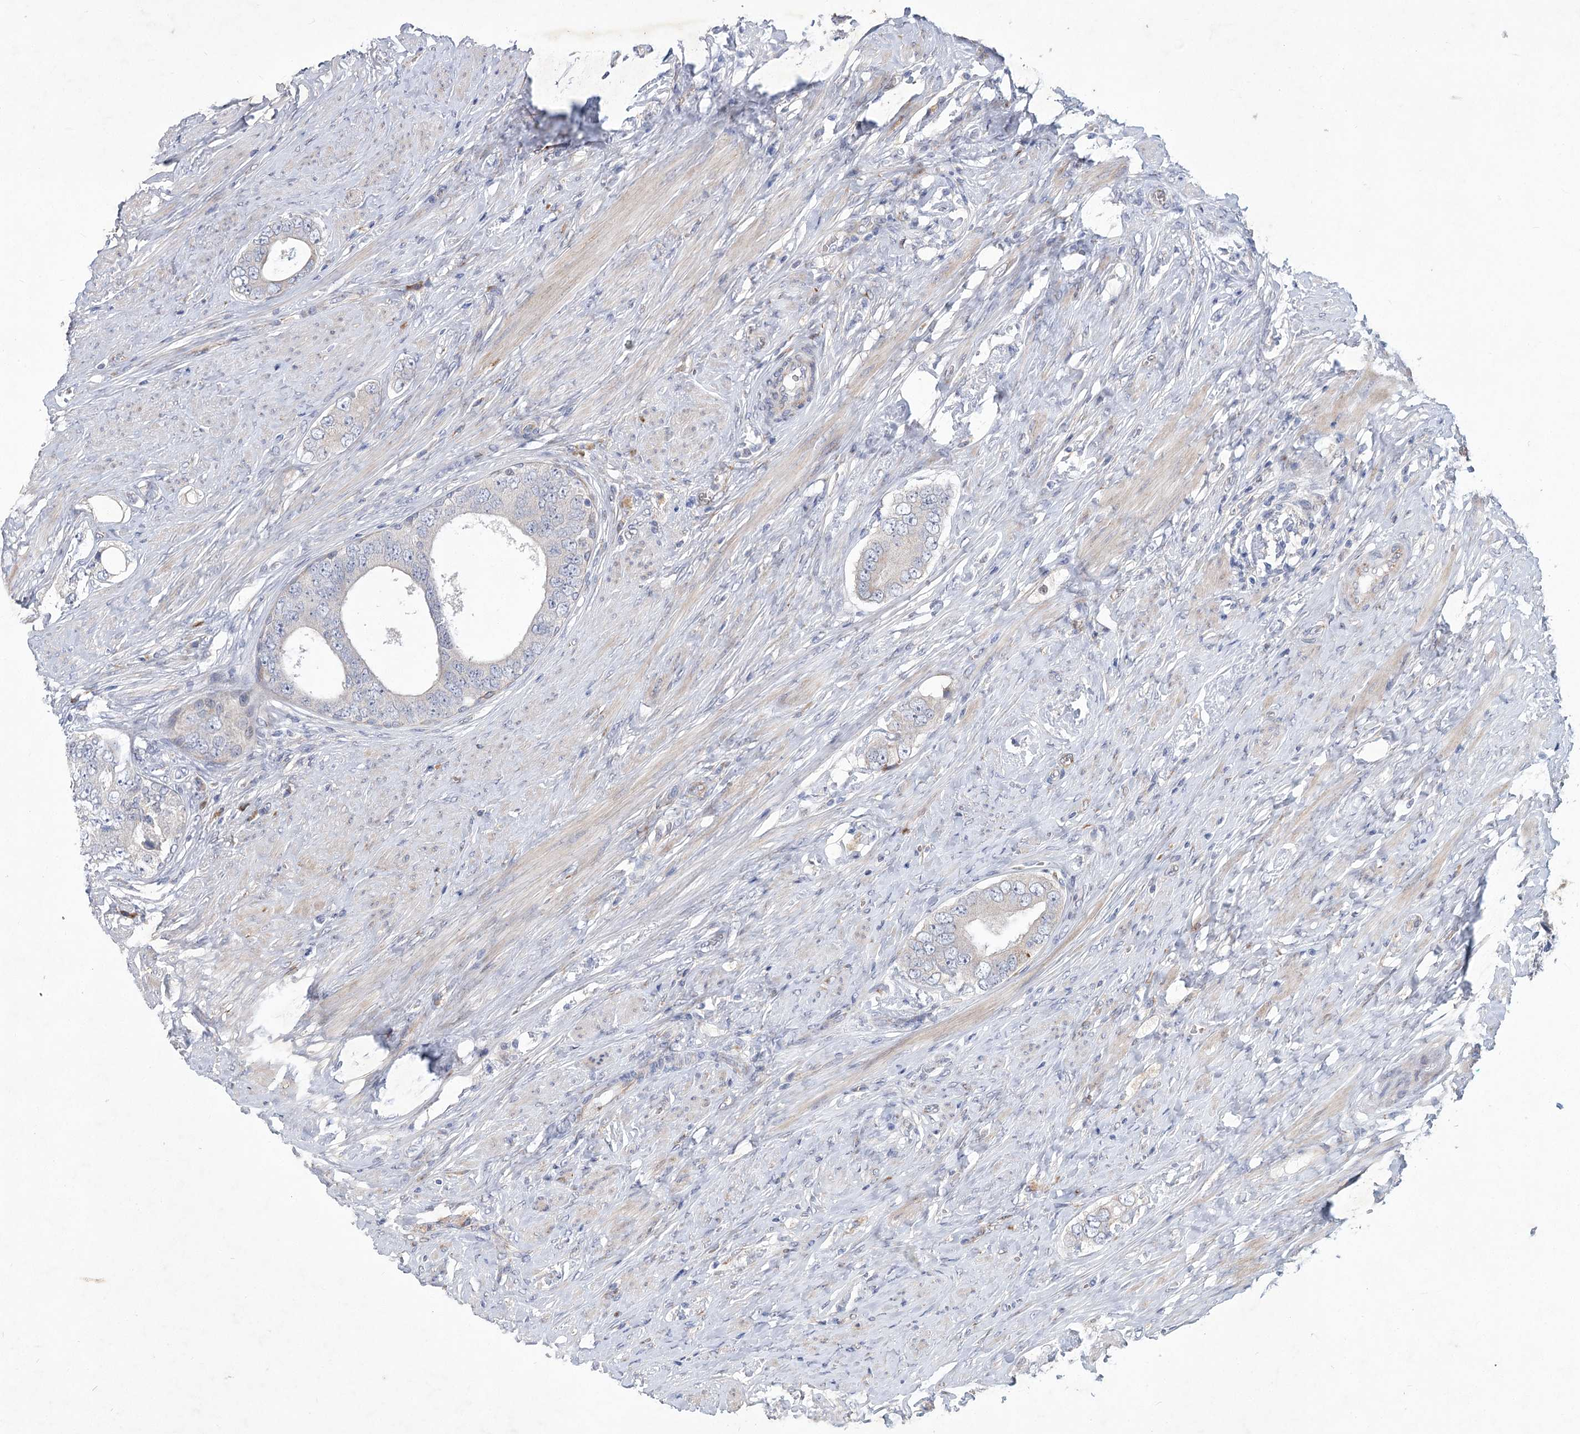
{"staining": {"intensity": "negative", "quantity": "none", "location": "none"}, "tissue": "prostate cancer", "cell_type": "Tumor cells", "image_type": "cancer", "snomed": [{"axis": "morphology", "description": "Adenocarcinoma, High grade"}, {"axis": "topography", "description": "Prostate"}], "caption": "This image is of prostate cancer (adenocarcinoma (high-grade)) stained with immunohistochemistry (IHC) to label a protein in brown with the nuclei are counter-stained blue. There is no expression in tumor cells. The staining is performed using DAB (3,3'-diaminobenzidine) brown chromogen with nuclei counter-stained in using hematoxylin.", "gene": "GCNT4", "patient": {"sex": "male", "age": 56}}